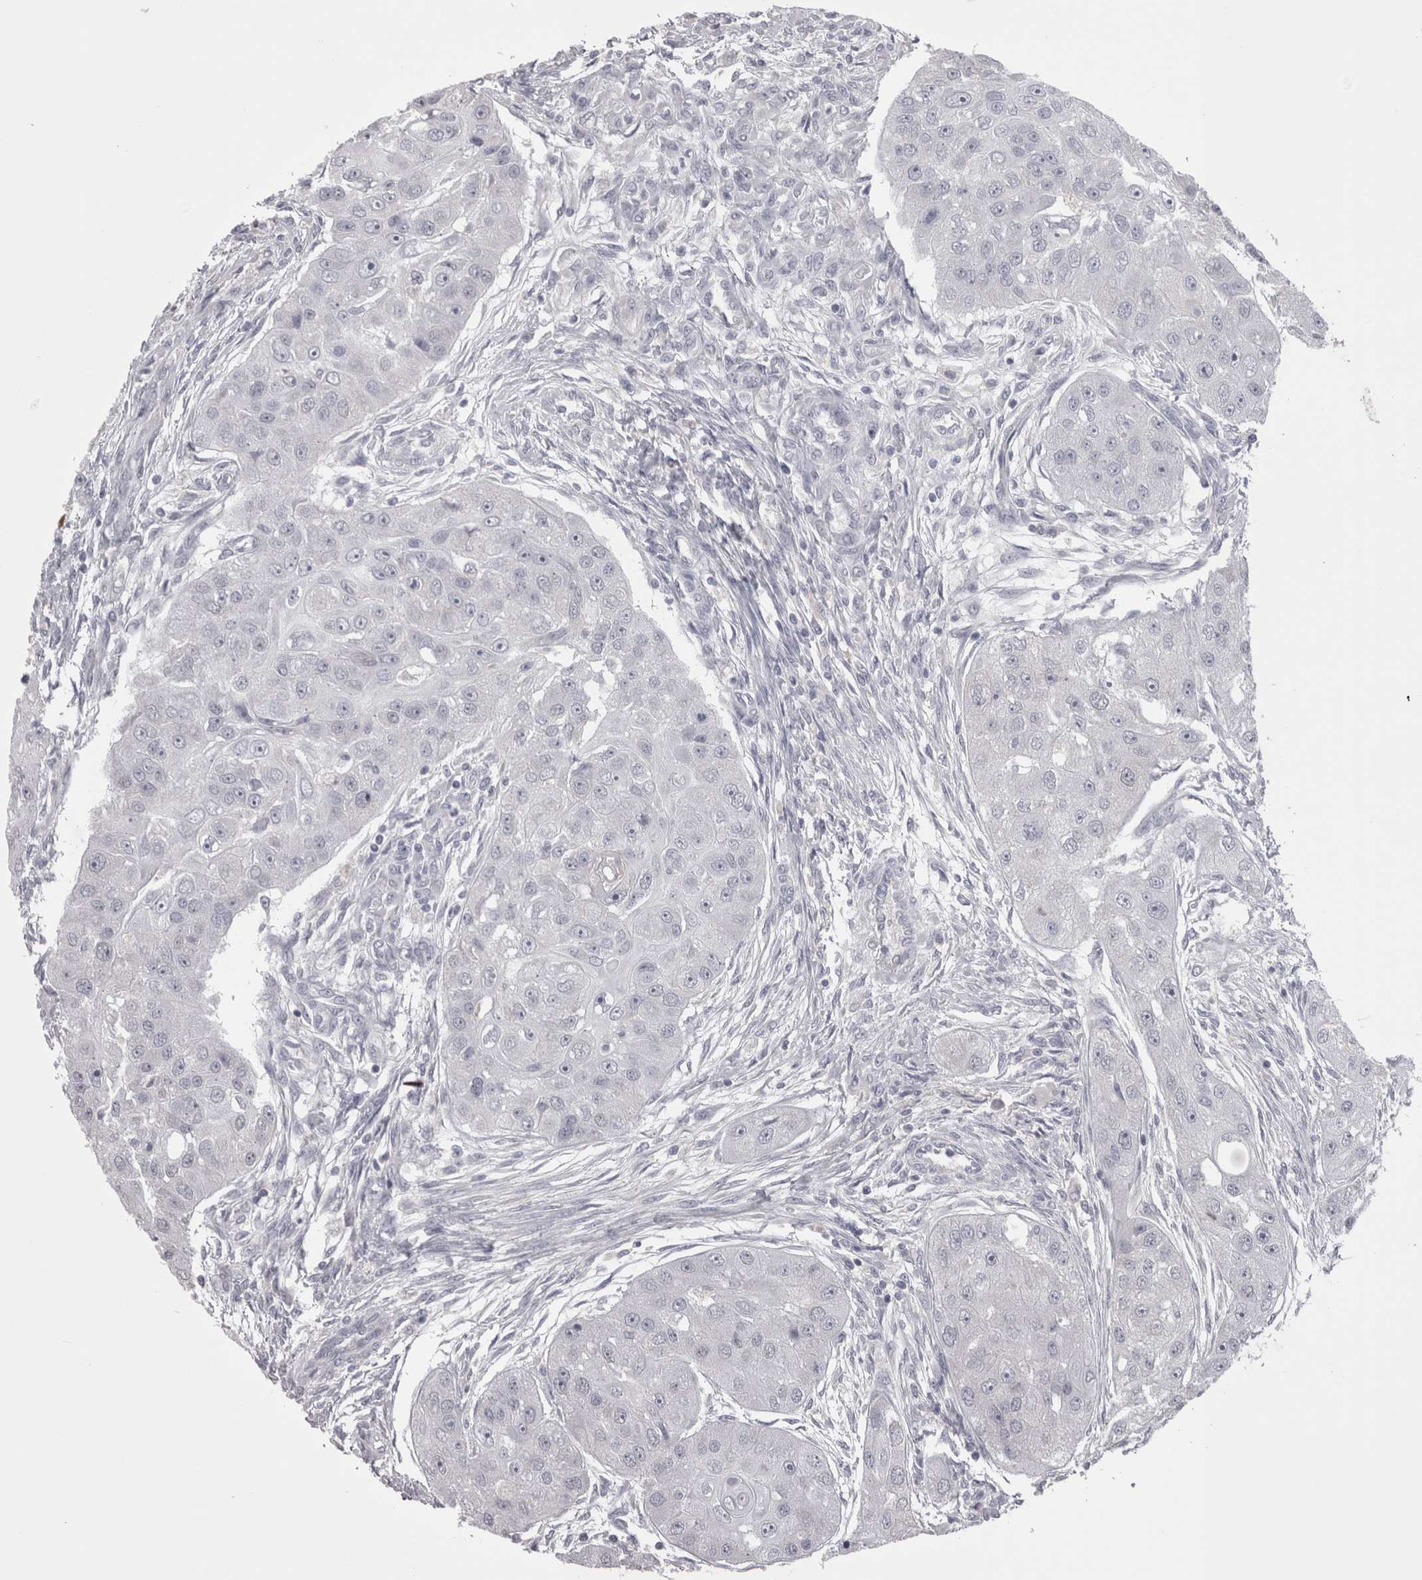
{"staining": {"intensity": "negative", "quantity": "none", "location": "none"}, "tissue": "head and neck cancer", "cell_type": "Tumor cells", "image_type": "cancer", "snomed": [{"axis": "morphology", "description": "Normal tissue, NOS"}, {"axis": "morphology", "description": "Squamous cell carcinoma, NOS"}, {"axis": "topography", "description": "Skeletal muscle"}, {"axis": "topography", "description": "Head-Neck"}], "caption": "This is a image of IHC staining of head and neck squamous cell carcinoma, which shows no staining in tumor cells. (Immunohistochemistry (ihc), brightfield microscopy, high magnification).", "gene": "SAA4", "patient": {"sex": "male", "age": 51}}